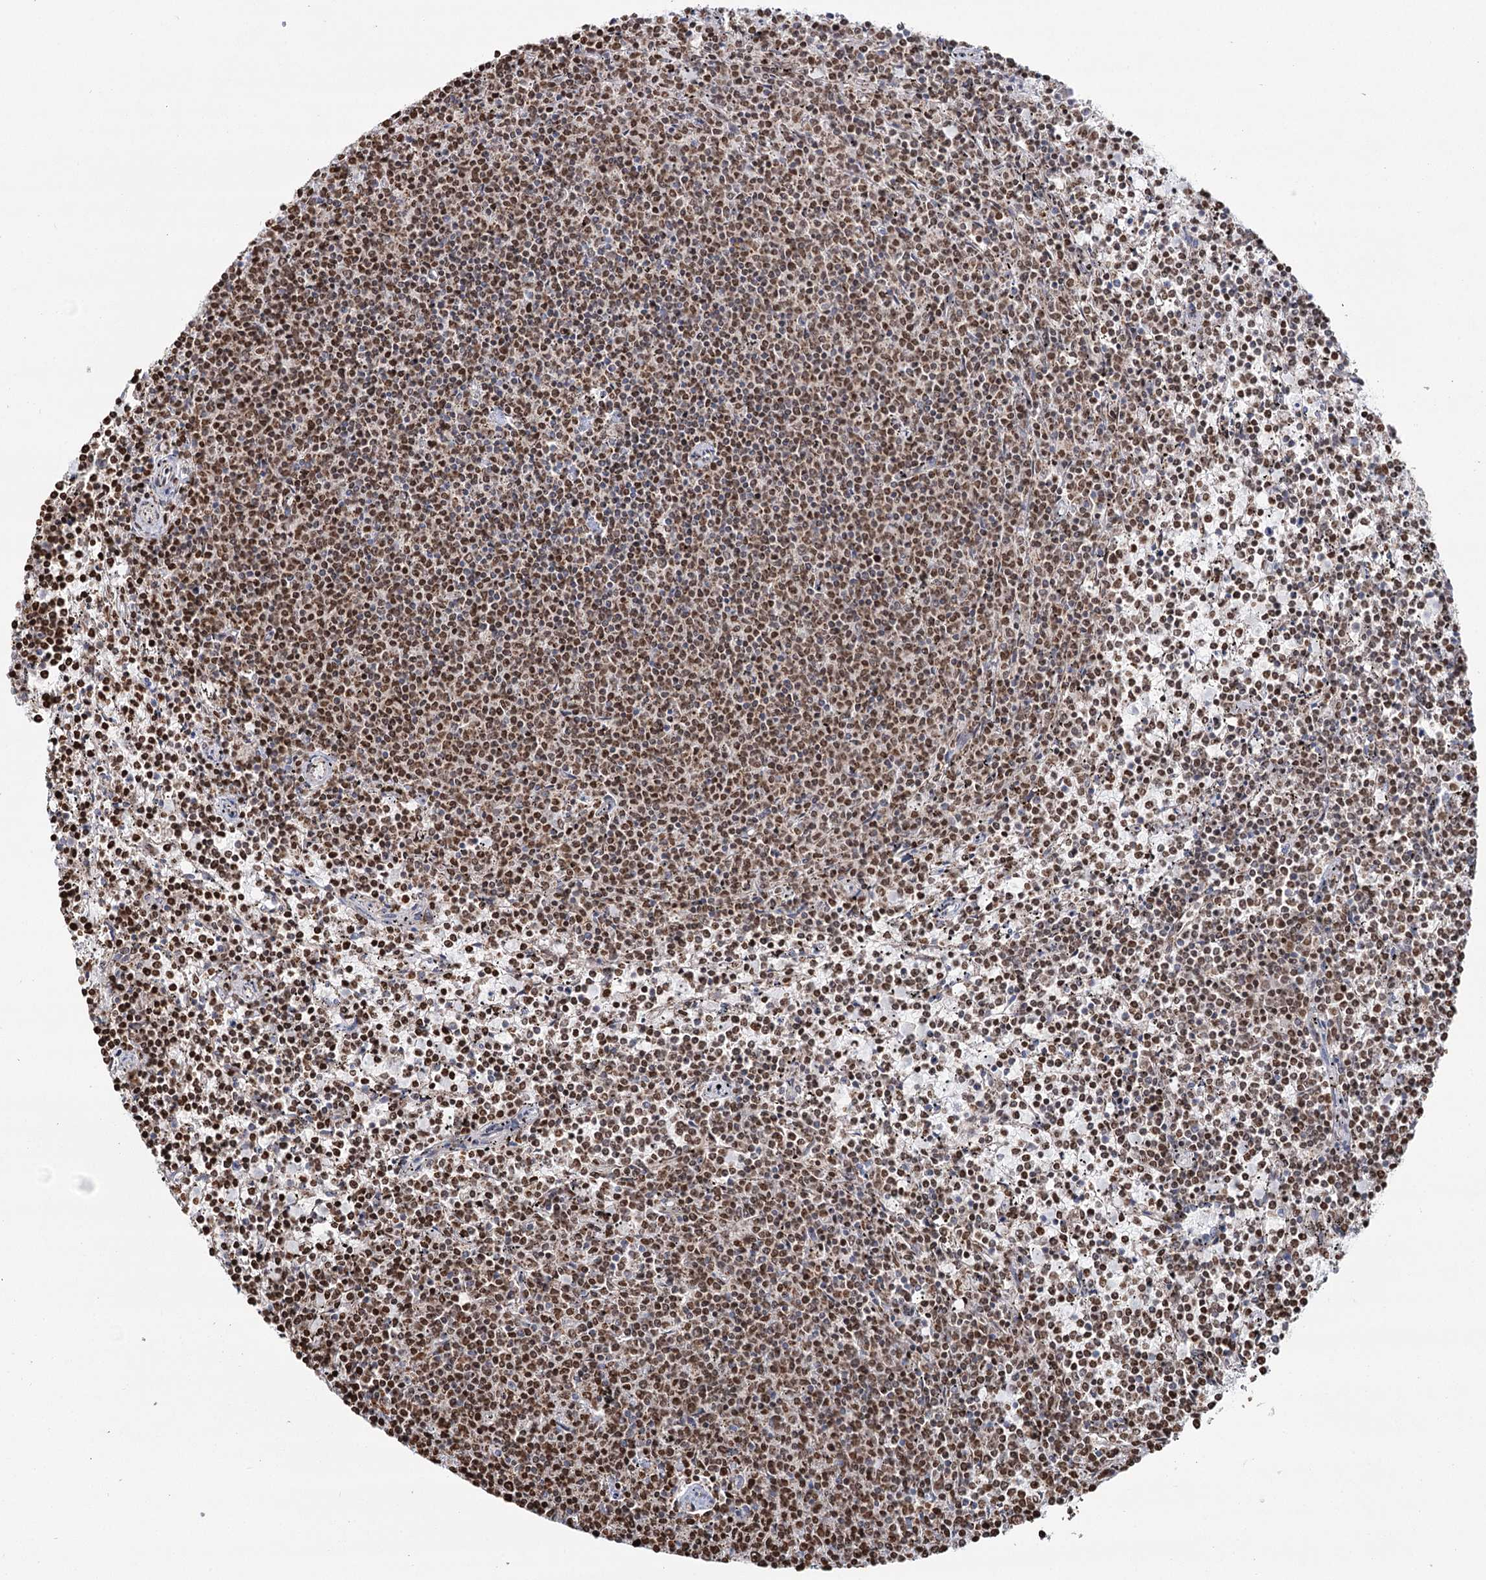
{"staining": {"intensity": "moderate", "quantity": ">75%", "location": "nuclear"}, "tissue": "lymphoma", "cell_type": "Tumor cells", "image_type": "cancer", "snomed": [{"axis": "morphology", "description": "Malignant lymphoma, non-Hodgkin's type, Low grade"}, {"axis": "topography", "description": "Spleen"}], "caption": "Lymphoma stained for a protein (brown) reveals moderate nuclear positive expression in approximately >75% of tumor cells.", "gene": "PDHX", "patient": {"sex": "female", "age": 50}}